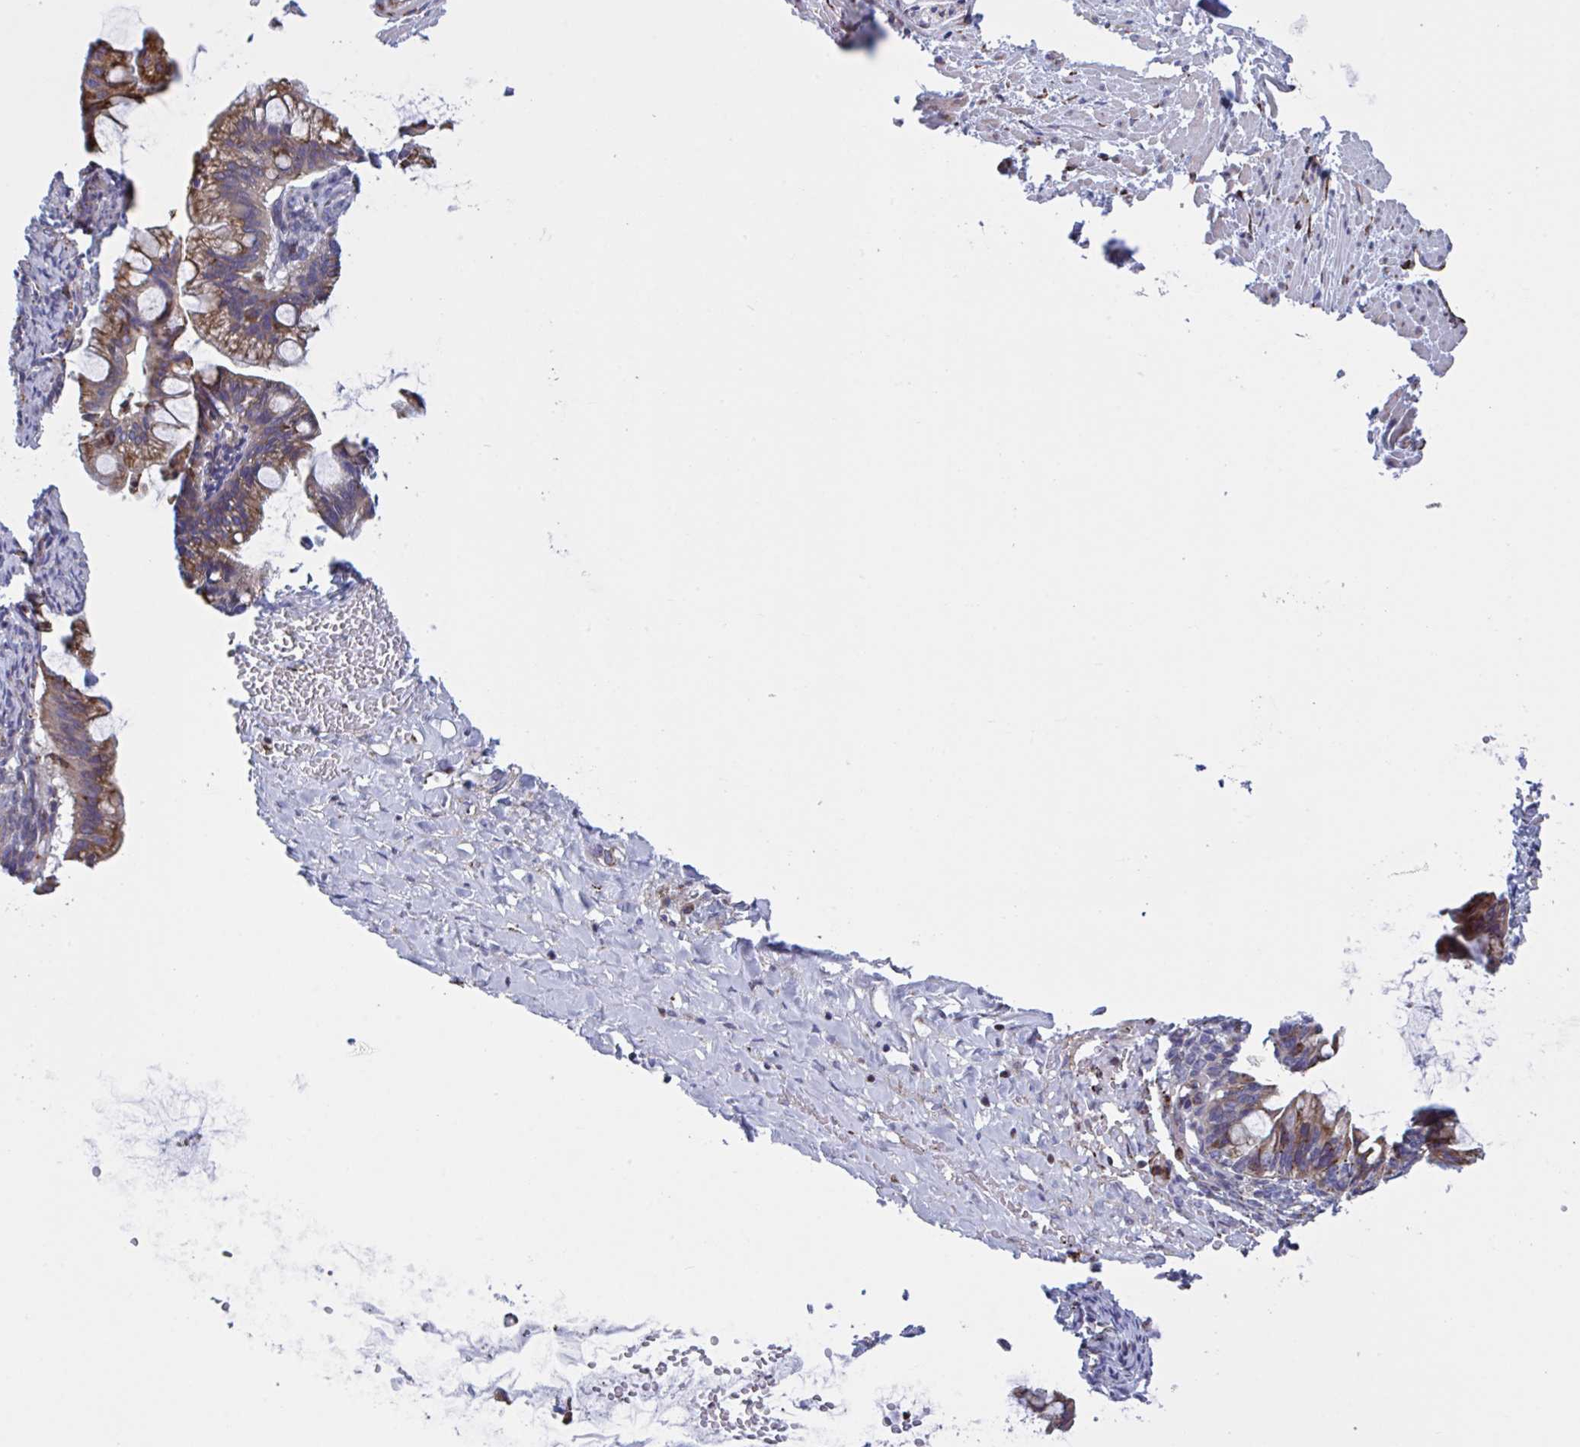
{"staining": {"intensity": "moderate", "quantity": ">75%", "location": "cytoplasmic/membranous"}, "tissue": "ovarian cancer", "cell_type": "Tumor cells", "image_type": "cancer", "snomed": [{"axis": "morphology", "description": "Carcinoma, endometroid"}, {"axis": "topography", "description": "Appendix"}, {"axis": "topography", "description": "Ovary"}], "caption": "High-magnification brightfield microscopy of ovarian endometroid carcinoma stained with DAB (brown) and counterstained with hematoxylin (blue). tumor cells exhibit moderate cytoplasmic/membranous expression is present in approximately>75% of cells.", "gene": "PEAK3", "patient": {"sex": "female", "age": 42}}